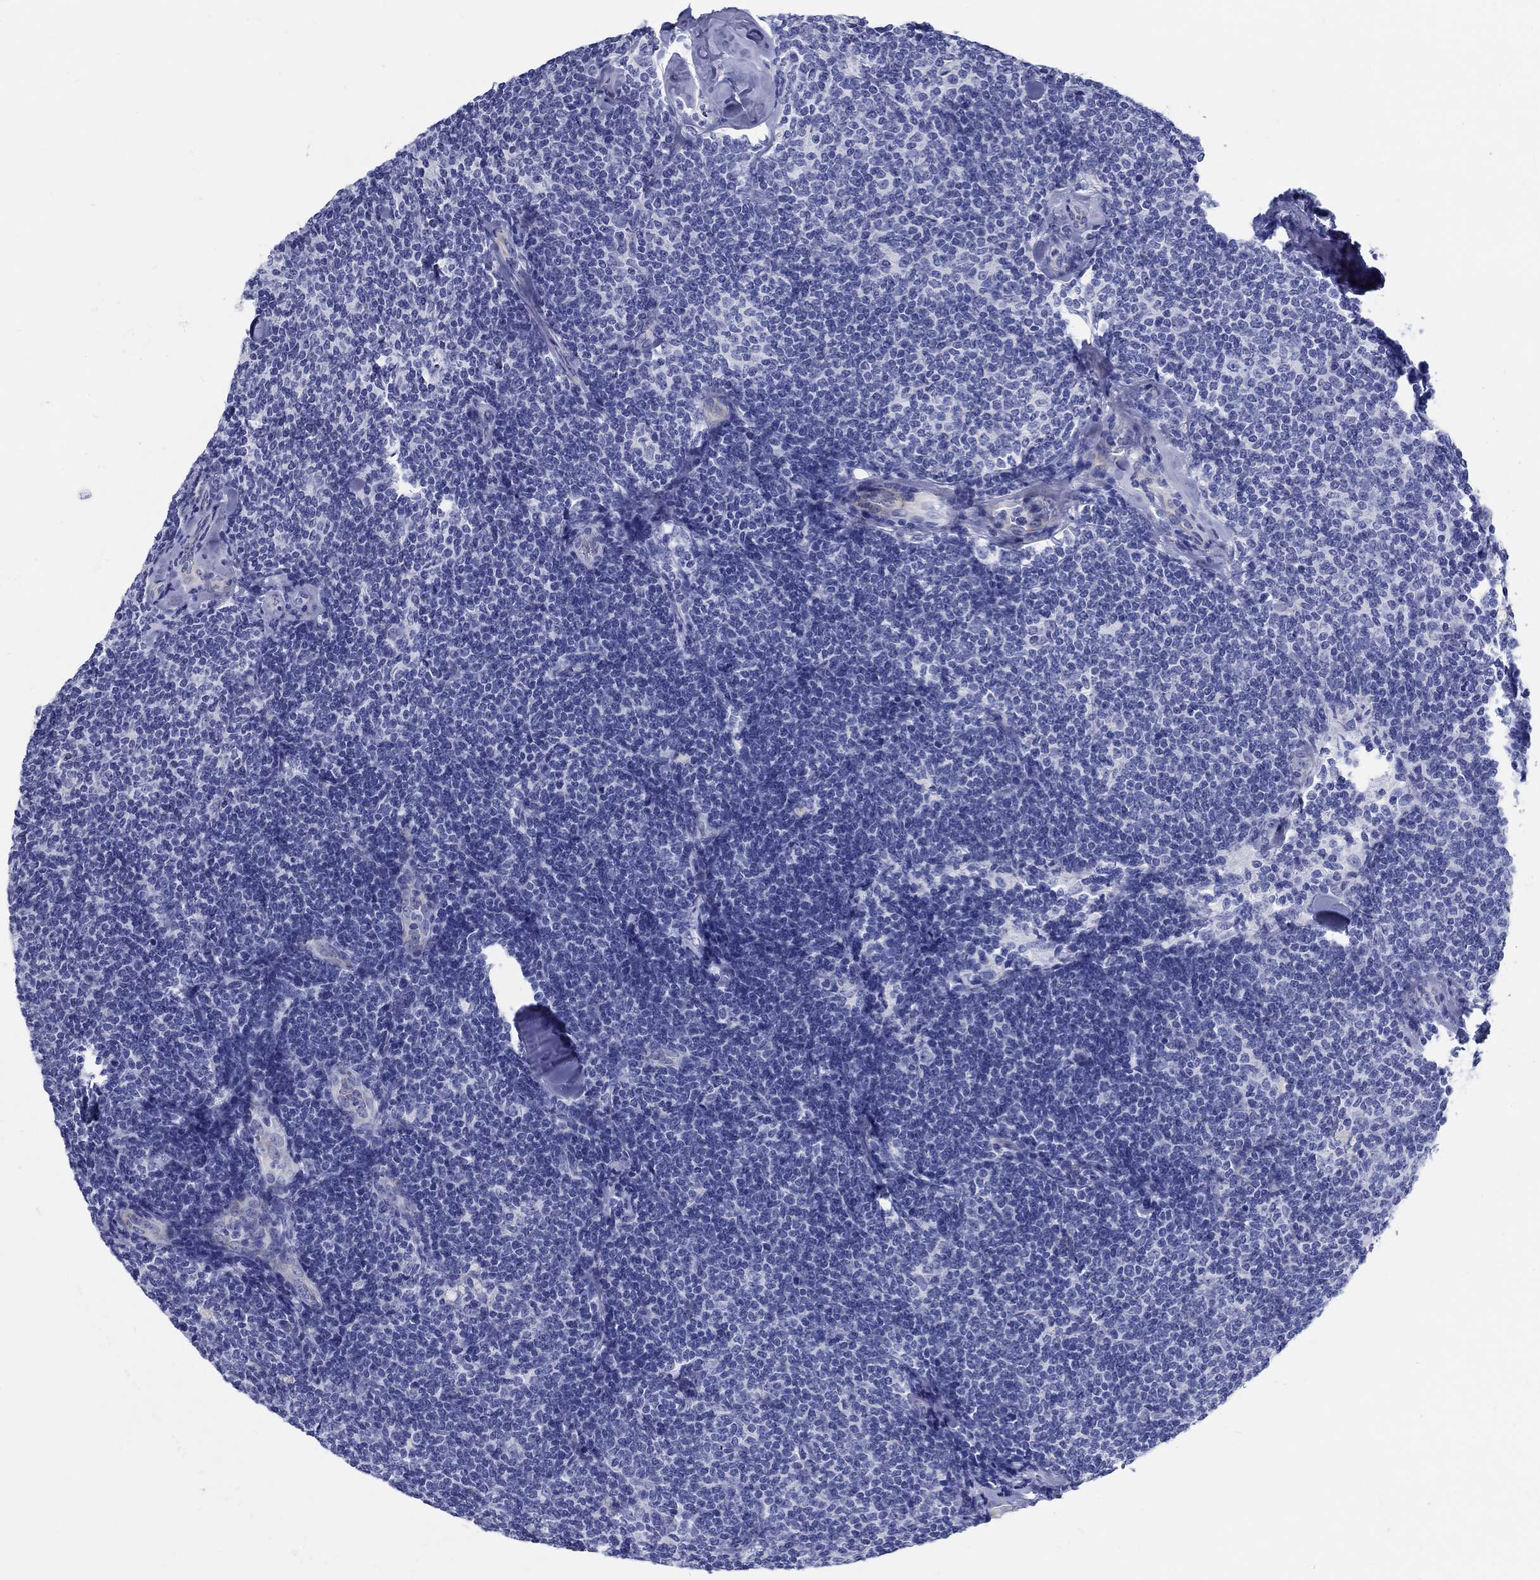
{"staining": {"intensity": "negative", "quantity": "none", "location": "none"}, "tissue": "lymphoma", "cell_type": "Tumor cells", "image_type": "cancer", "snomed": [{"axis": "morphology", "description": "Malignant lymphoma, non-Hodgkin's type, Low grade"}, {"axis": "topography", "description": "Lymph node"}], "caption": "Lymphoma was stained to show a protein in brown. There is no significant staining in tumor cells.", "gene": "RD3L", "patient": {"sex": "female", "age": 56}}